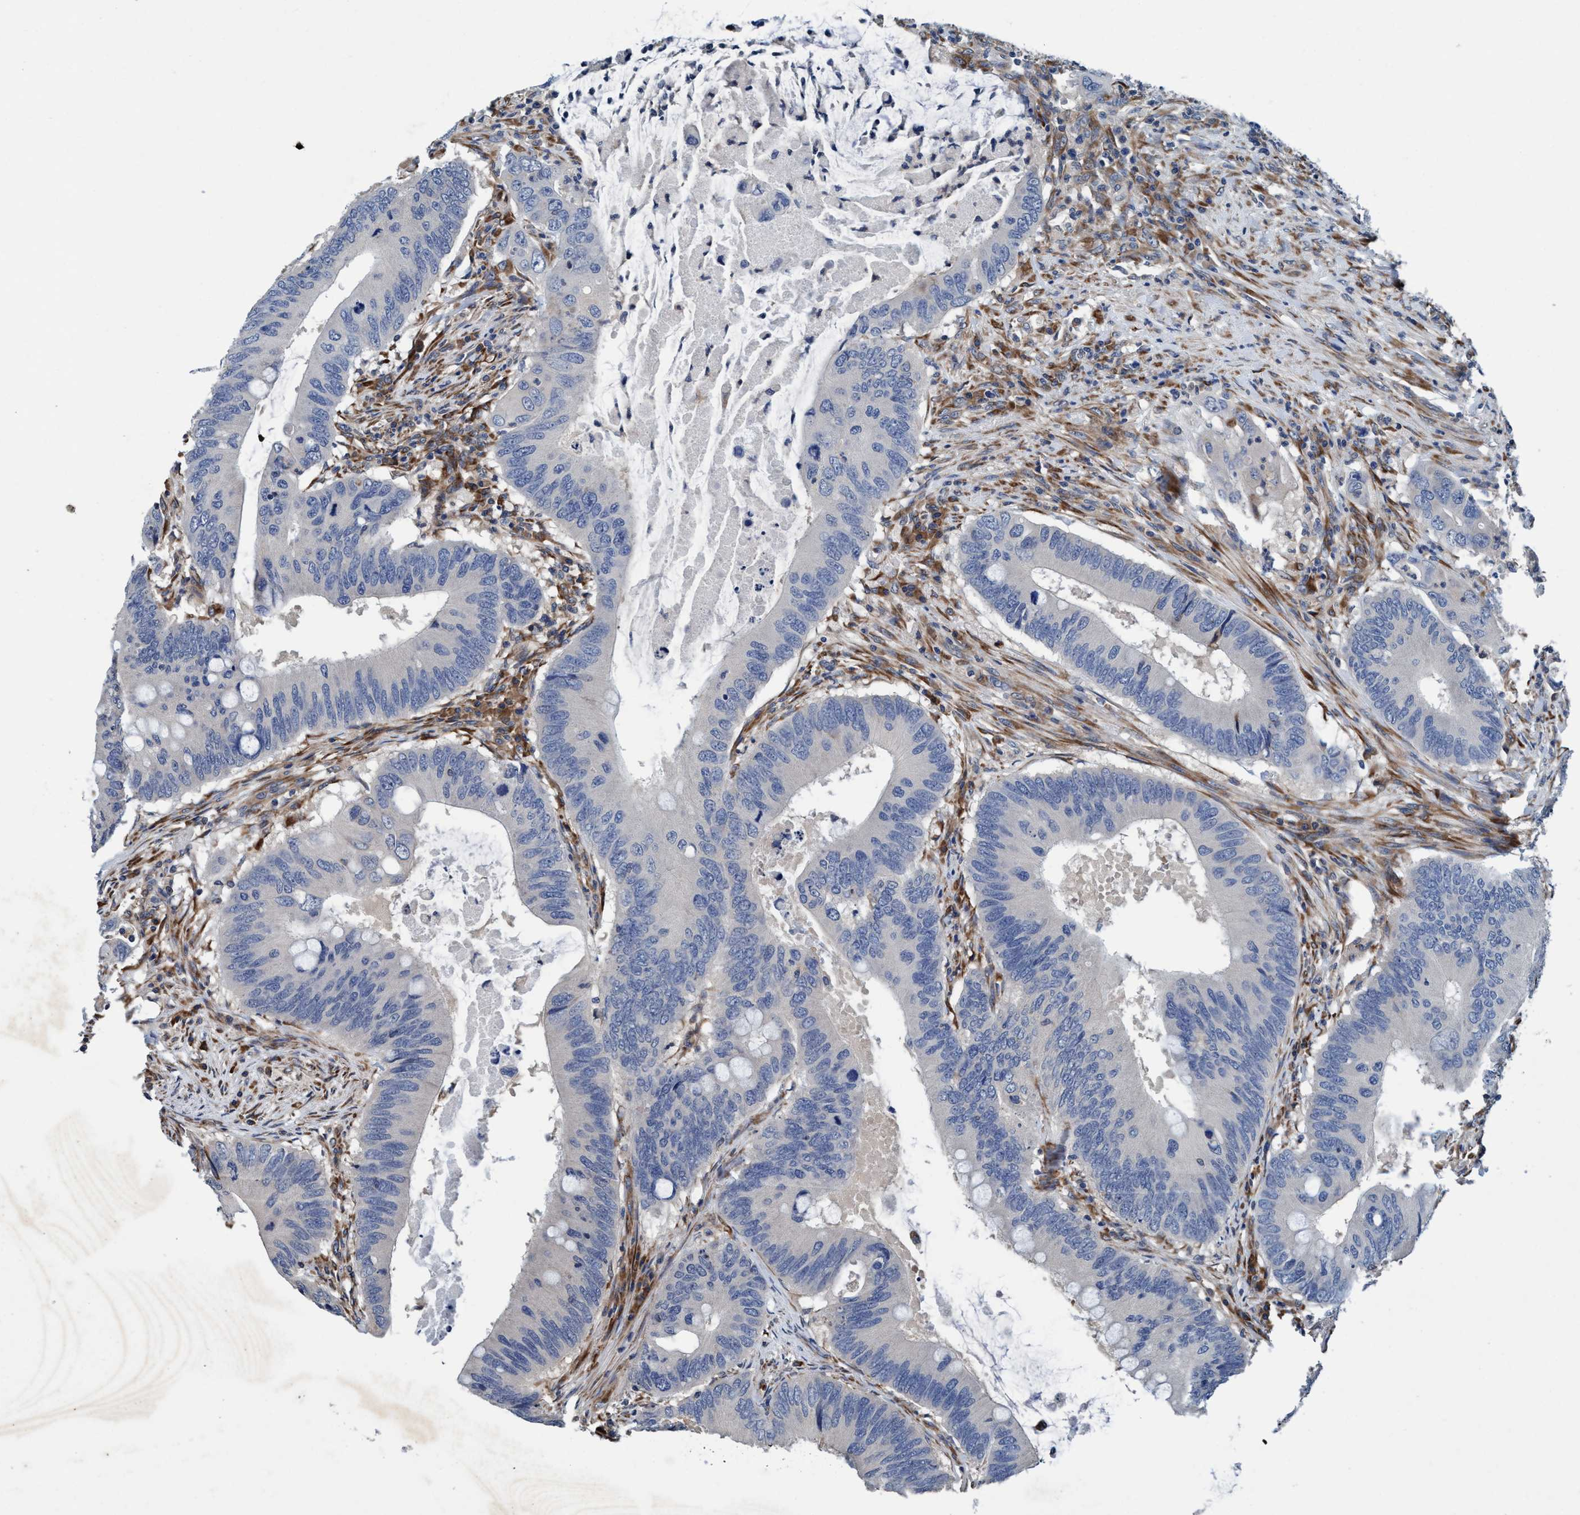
{"staining": {"intensity": "negative", "quantity": "none", "location": "none"}, "tissue": "colorectal cancer", "cell_type": "Tumor cells", "image_type": "cancer", "snomed": [{"axis": "morphology", "description": "Adenocarcinoma, NOS"}, {"axis": "topography", "description": "Colon"}], "caption": "Immunohistochemical staining of human colorectal cancer exhibits no significant staining in tumor cells.", "gene": "ENDOG", "patient": {"sex": "male", "age": 71}}